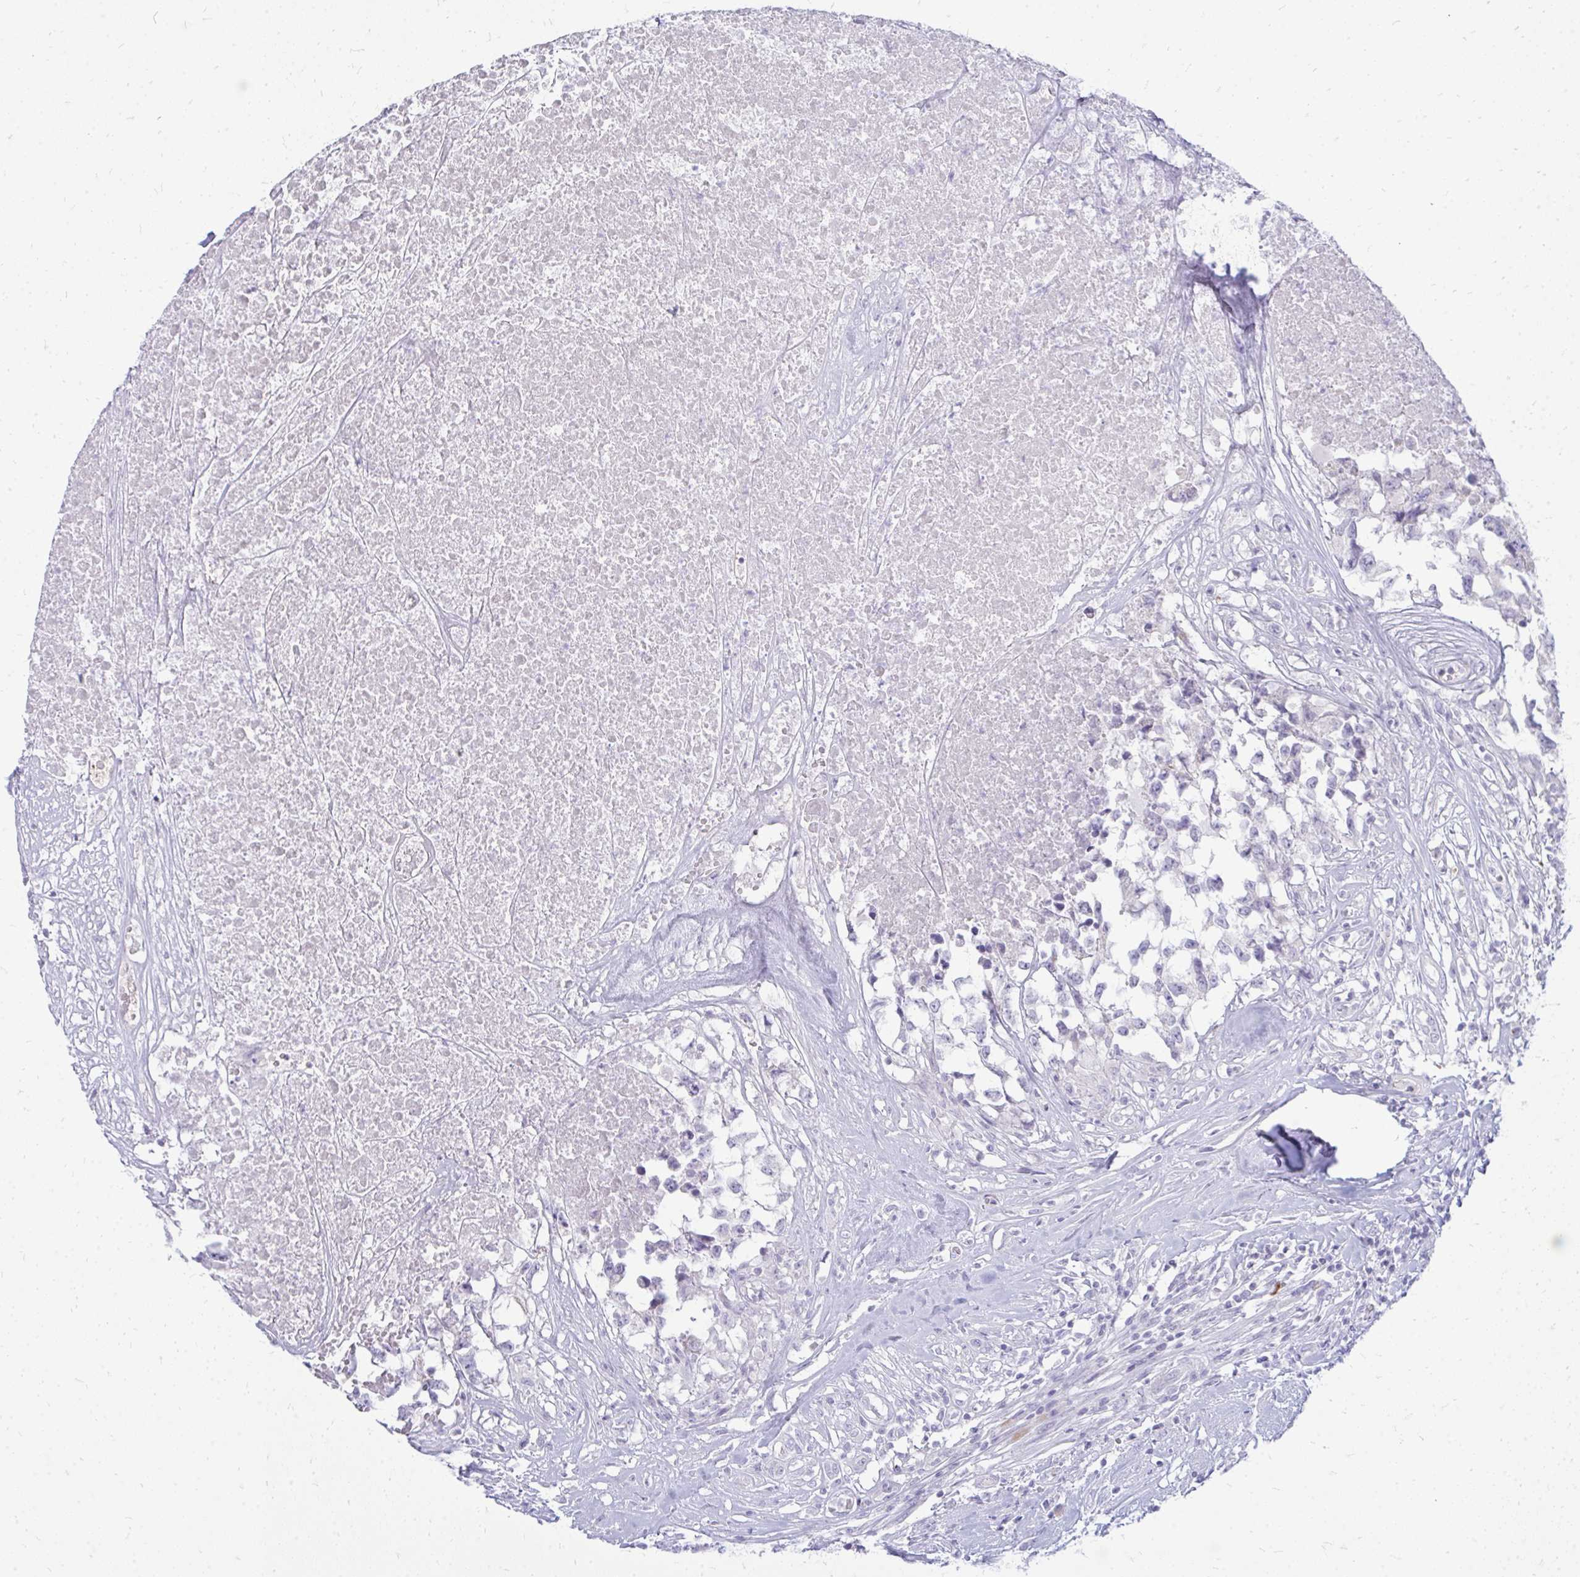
{"staining": {"intensity": "negative", "quantity": "none", "location": "none"}, "tissue": "testis cancer", "cell_type": "Tumor cells", "image_type": "cancer", "snomed": [{"axis": "morphology", "description": "Carcinoma, Embryonal, NOS"}, {"axis": "topography", "description": "Testis"}], "caption": "Protein analysis of testis embryonal carcinoma reveals no significant expression in tumor cells.", "gene": "TSPEAR", "patient": {"sex": "male", "age": 83}}